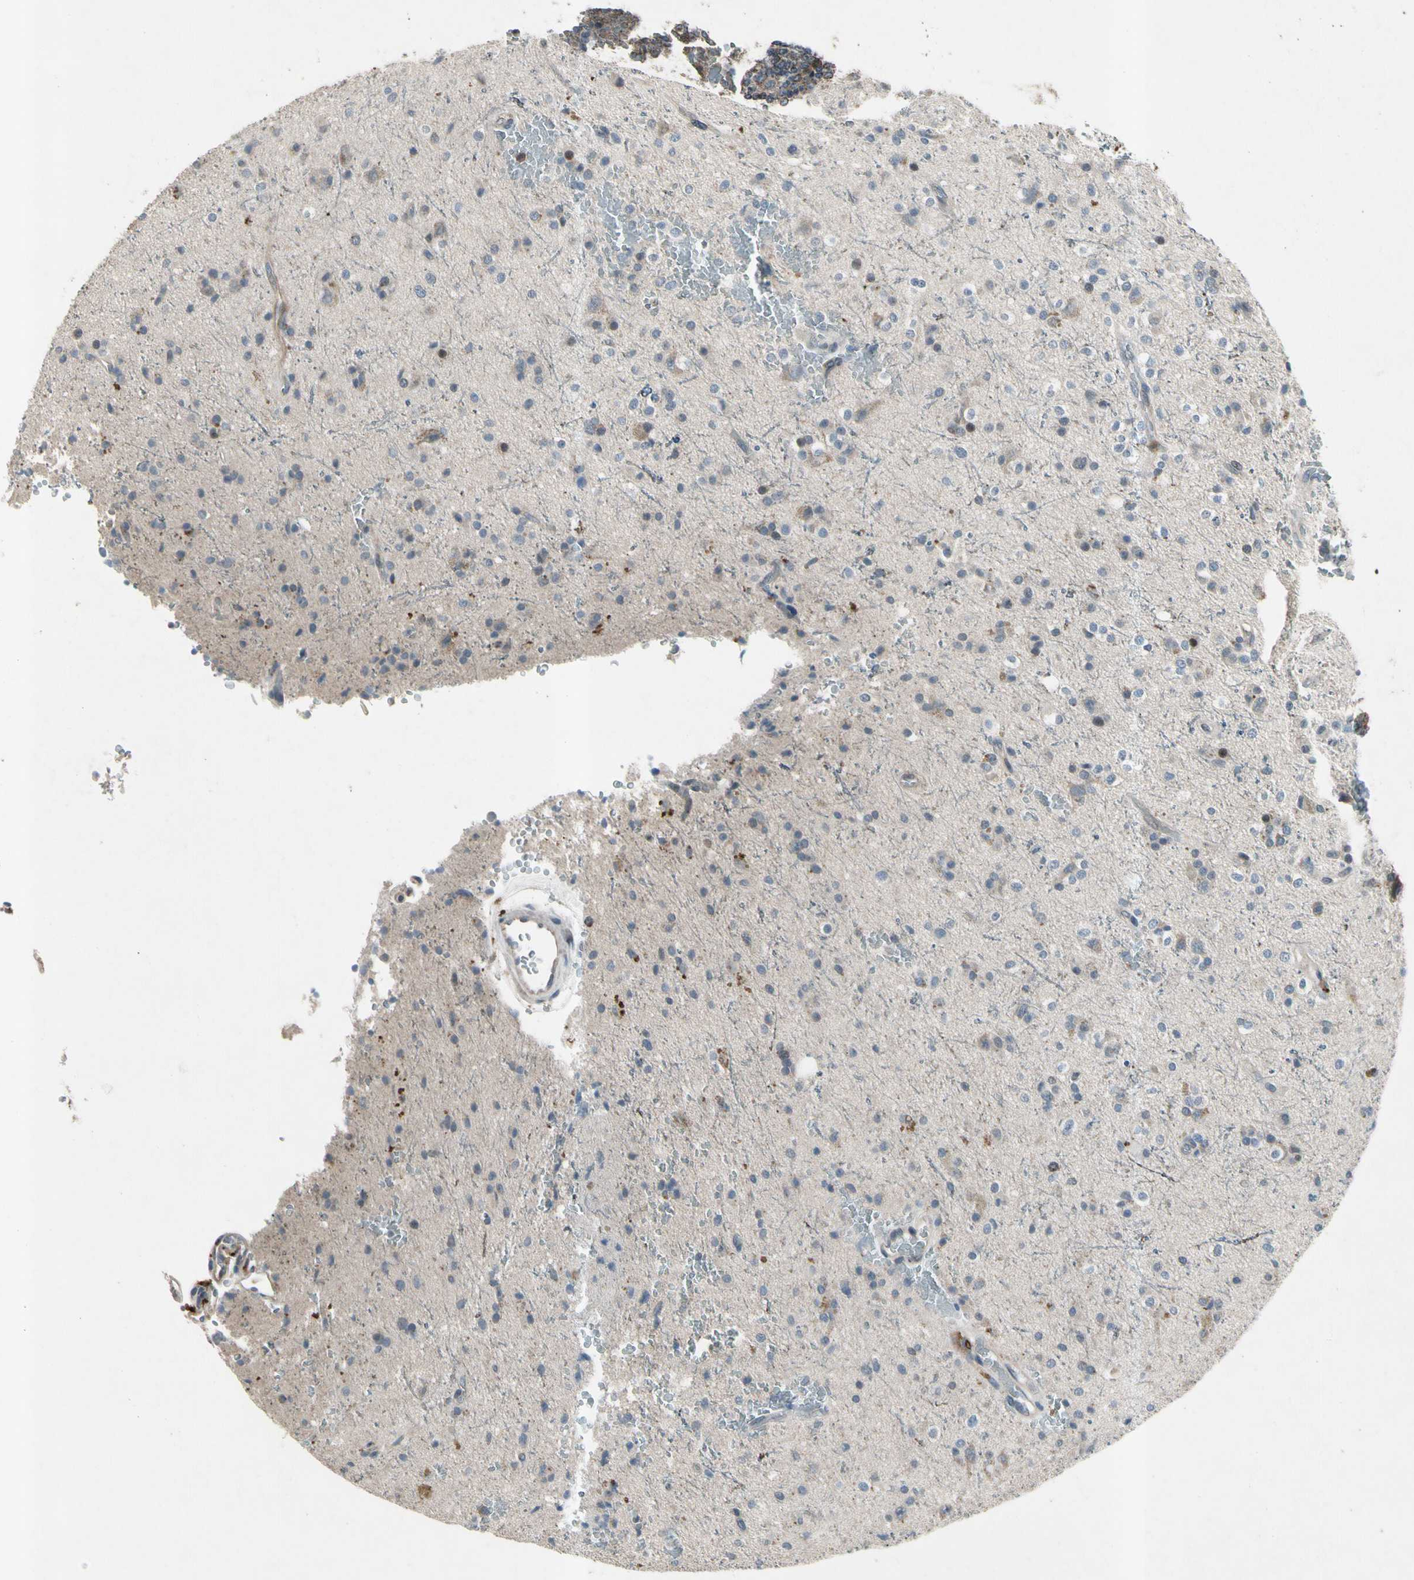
{"staining": {"intensity": "weak", "quantity": "25%-75%", "location": "cytoplasmic/membranous"}, "tissue": "glioma", "cell_type": "Tumor cells", "image_type": "cancer", "snomed": [{"axis": "morphology", "description": "Glioma, malignant, High grade"}, {"axis": "topography", "description": "Brain"}], "caption": "Protein staining by immunohistochemistry exhibits weak cytoplasmic/membranous positivity in approximately 25%-75% of tumor cells in malignant high-grade glioma. (IHC, brightfield microscopy, high magnification).", "gene": "NMI", "patient": {"sex": "male", "age": 47}}